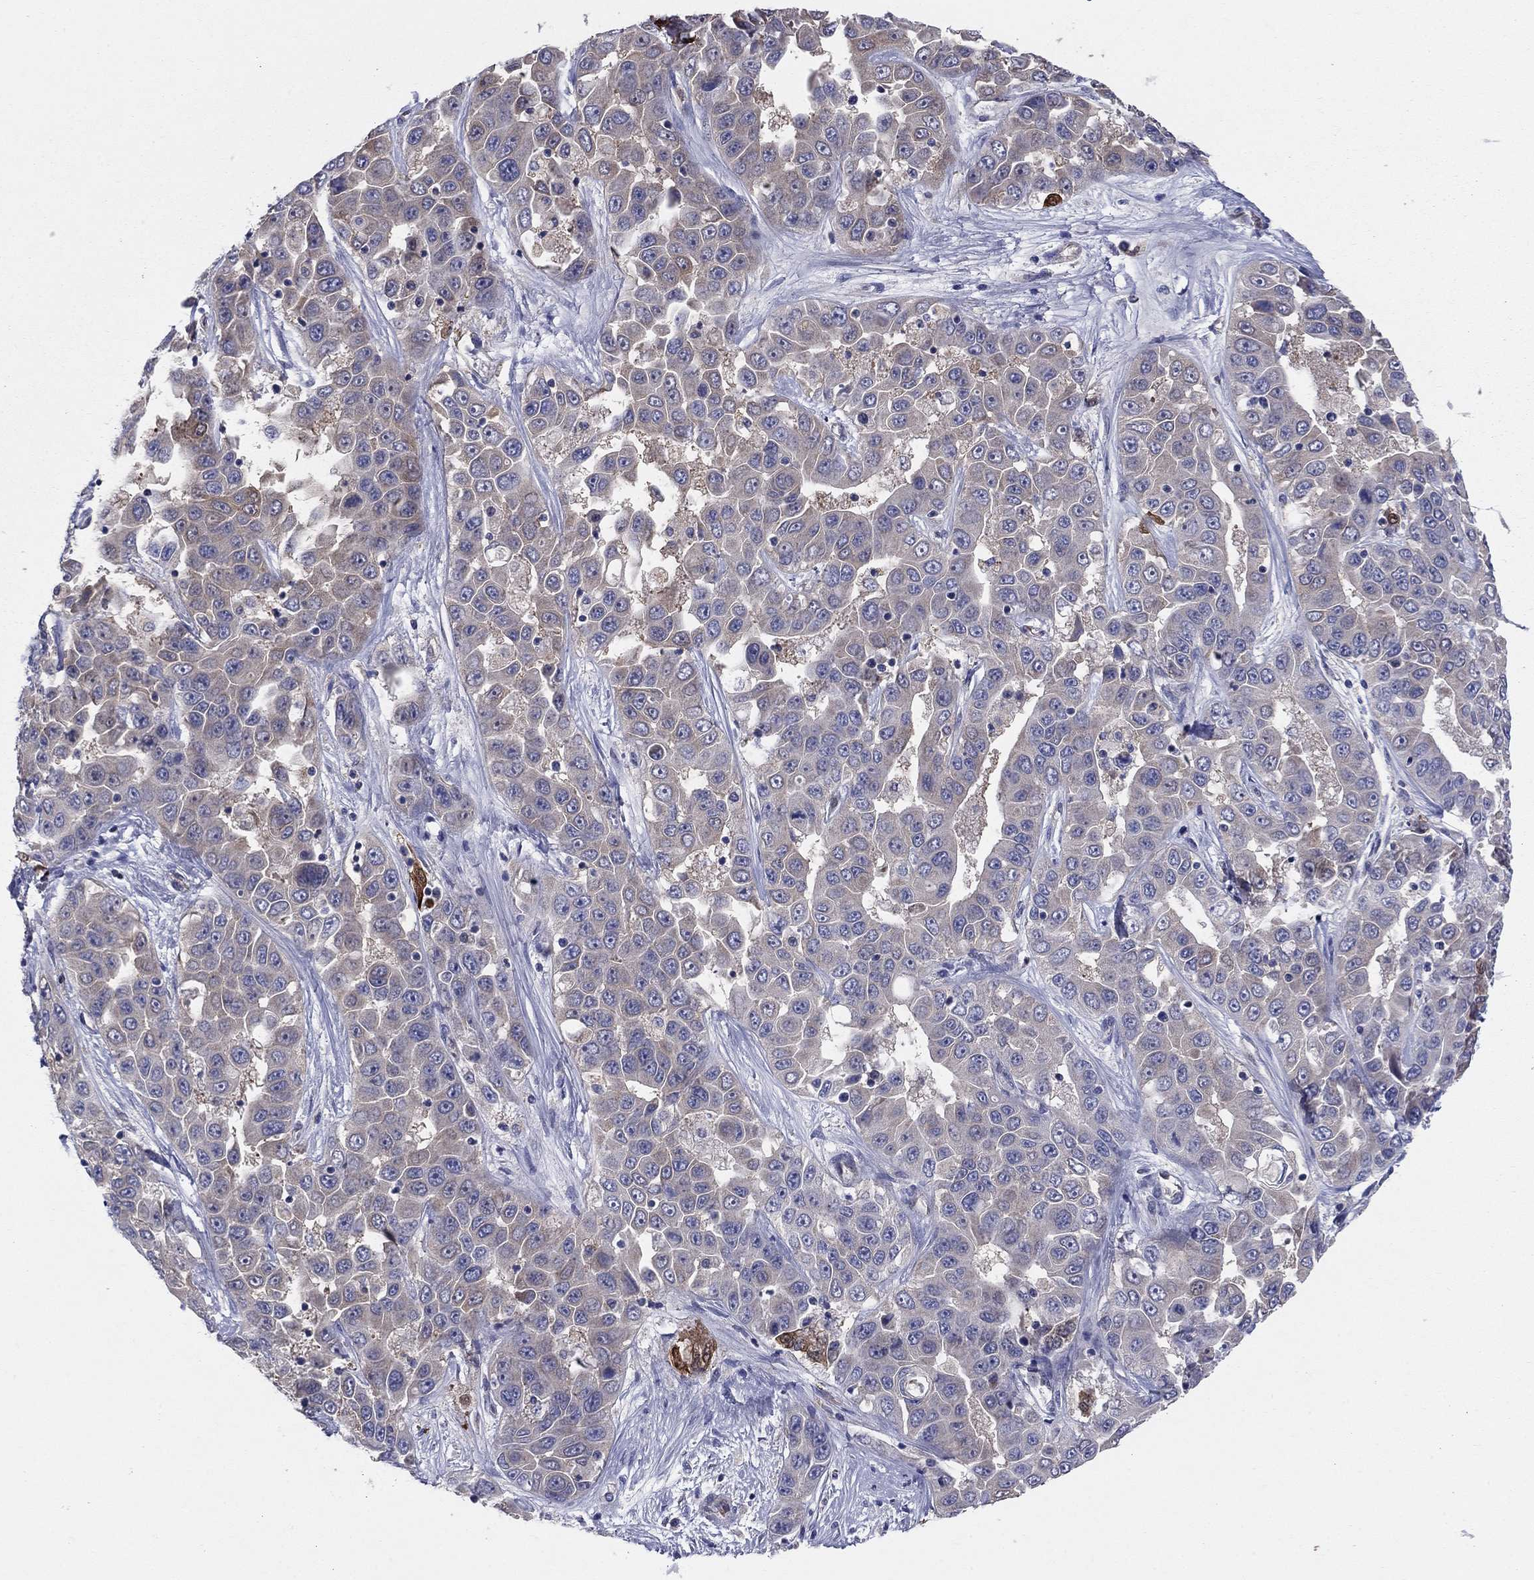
{"staining": {"intensity": "strong", "quantity": "<25%", "location": "cytoplasmic/membranous"}, "tissue": "liver cancer", "cell_type": "Tumor cells", "image_type": "cancer", "snomed": [{"axis": "morphology", "description": "Cholangiocarcinoma"}, {"axis": "topography", "description": "Liver"}], "caption": "Immunohistochemical staining of liver cancer demonstrates medium levels of strong cytoplasmic/membranous protein positivity in about <25% of tumor cells. (DAB (3,3'-diaminobenzidine) IHC with brightfield microscopy, high magnification).", "gene": "EMP2", "patient": {"sex": "female", "age": 52}}